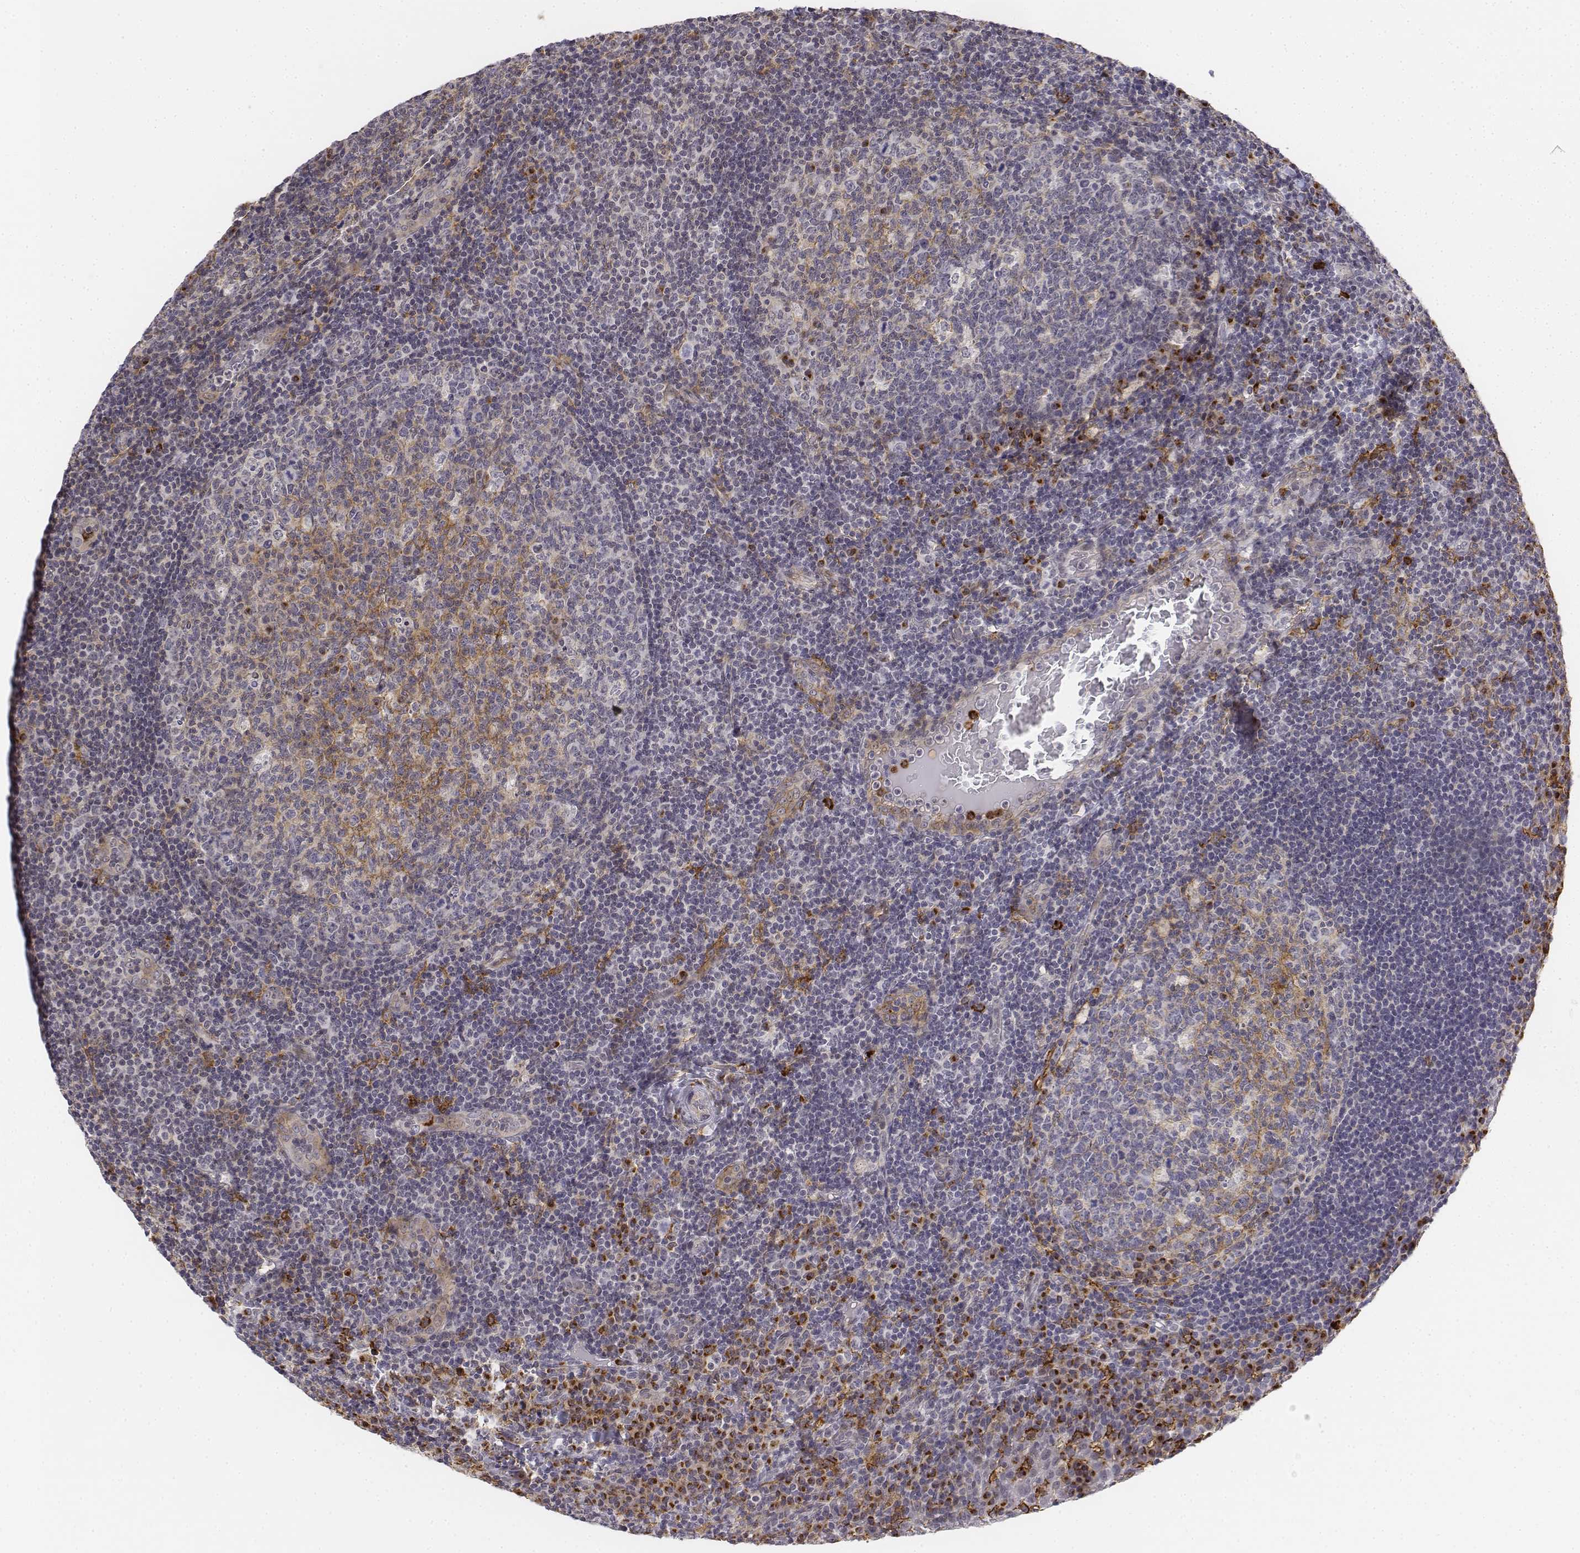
{"staining": {"intensity": "weak", "quantity": "<25%", "location": "cytoplasmic/membranous"}, "tissue": "tonsil", "cell_type": "Germinal center cells", "image_type": "normal", "snomed": [{"axis": "morphology", "description": "Normal tissue, NOS"}, {"axis": "topography", "description": "Tonsil"}], "caption": "Immunohistochemical staining of unremarkable tonsil displays no significant staining in germinal center cells.", "gene": "CD14", "patient": {"sex": "male", "age": 17}}